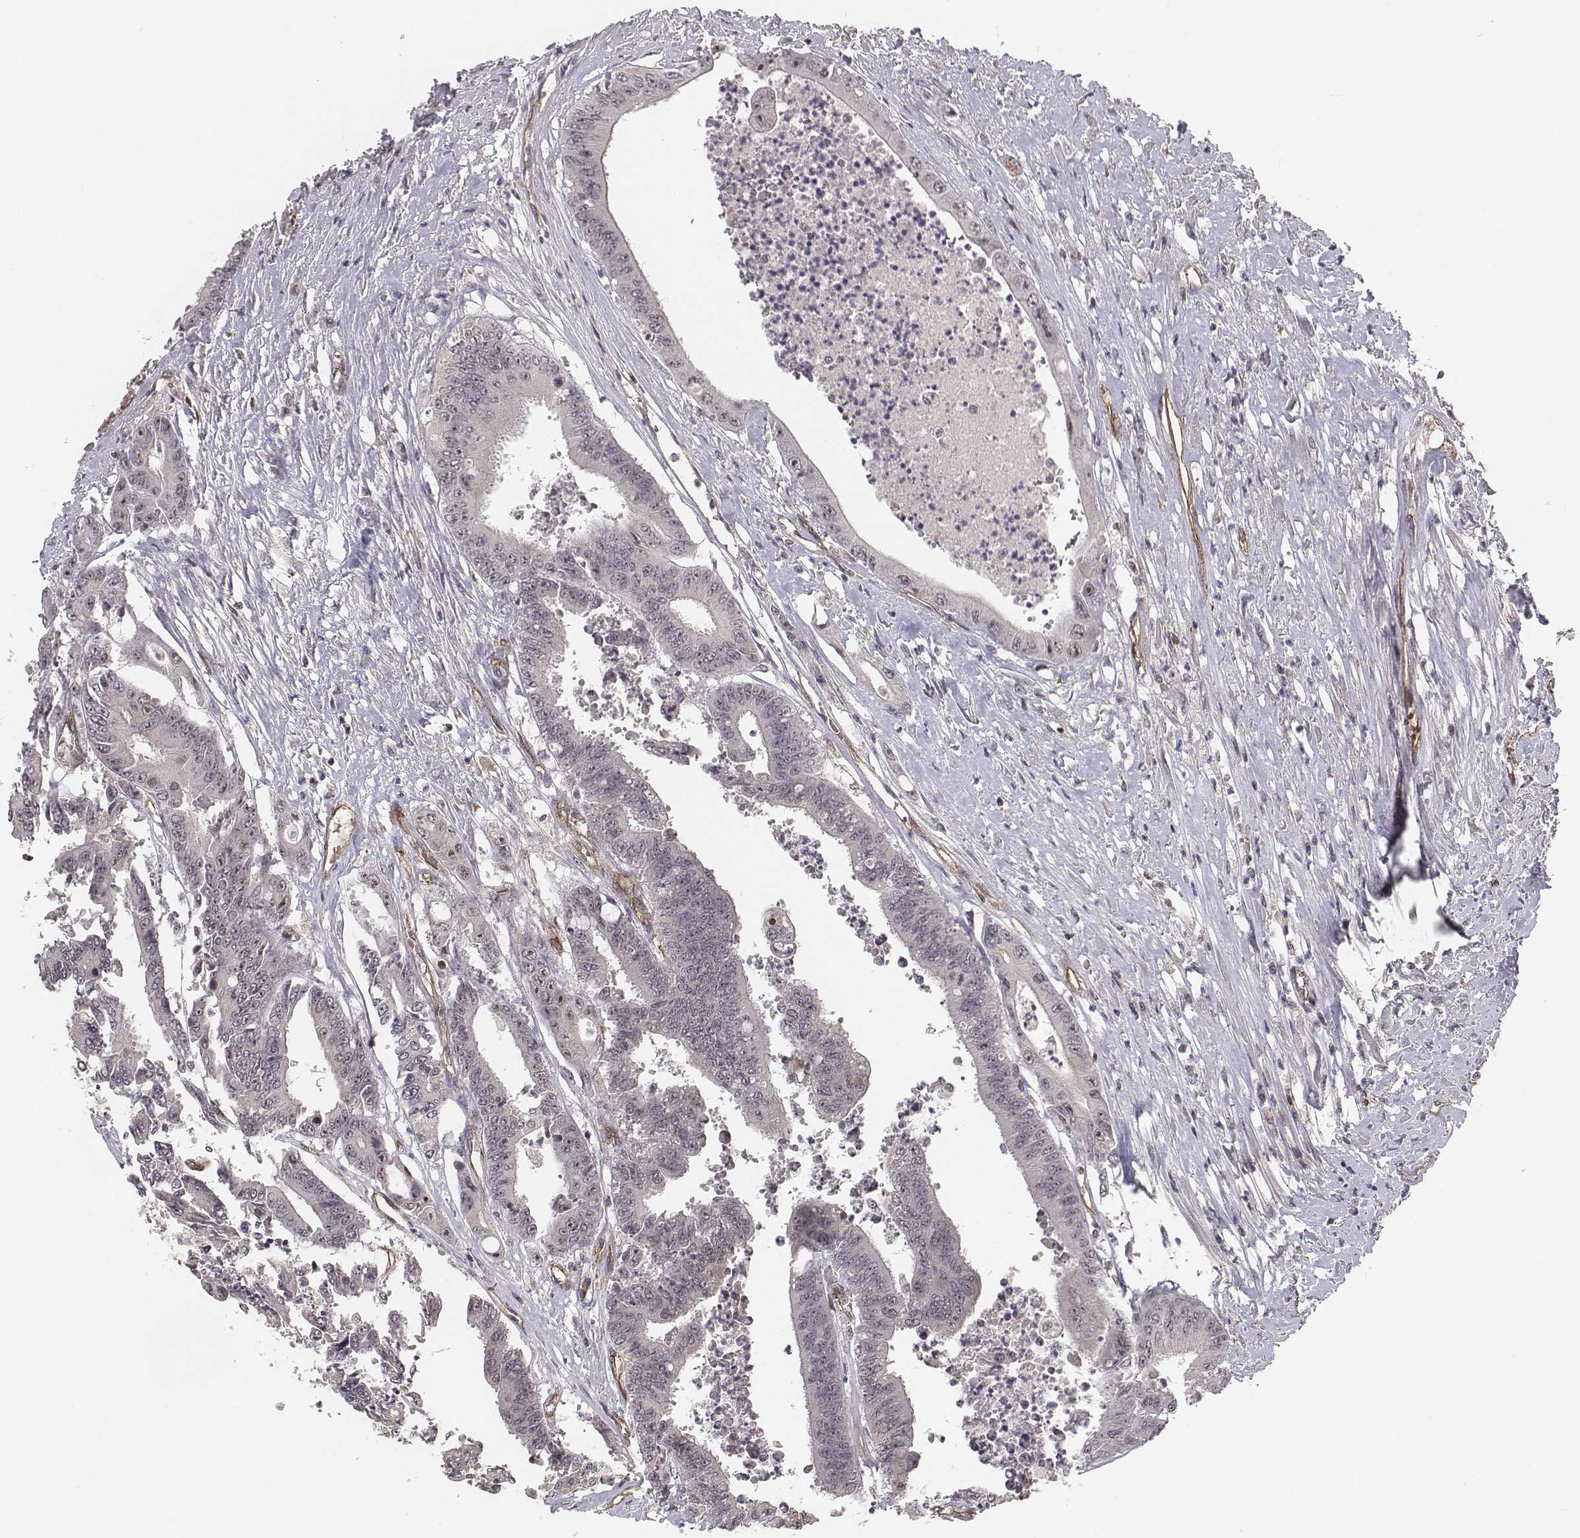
{"staining": {"intensity": "negative", "quantity": "none", "location": "none"}, "tissue": "colorectal cancer", "cell_type": "Tumor cells", "image_type": "cancer", "snomed": [{"axis": "morphology", "description": "Adenocarcinoma, NOS"}, {"axis": "topography", "description": "Rectum"}], "caption": "Immunohistochemistry photomicrograph of human colorectal cancer stained for a protein (brown), which exhibits no expression in tumor cells.", "gene": "PTPRG", "patient": {"sex": "male", "age": 54}}